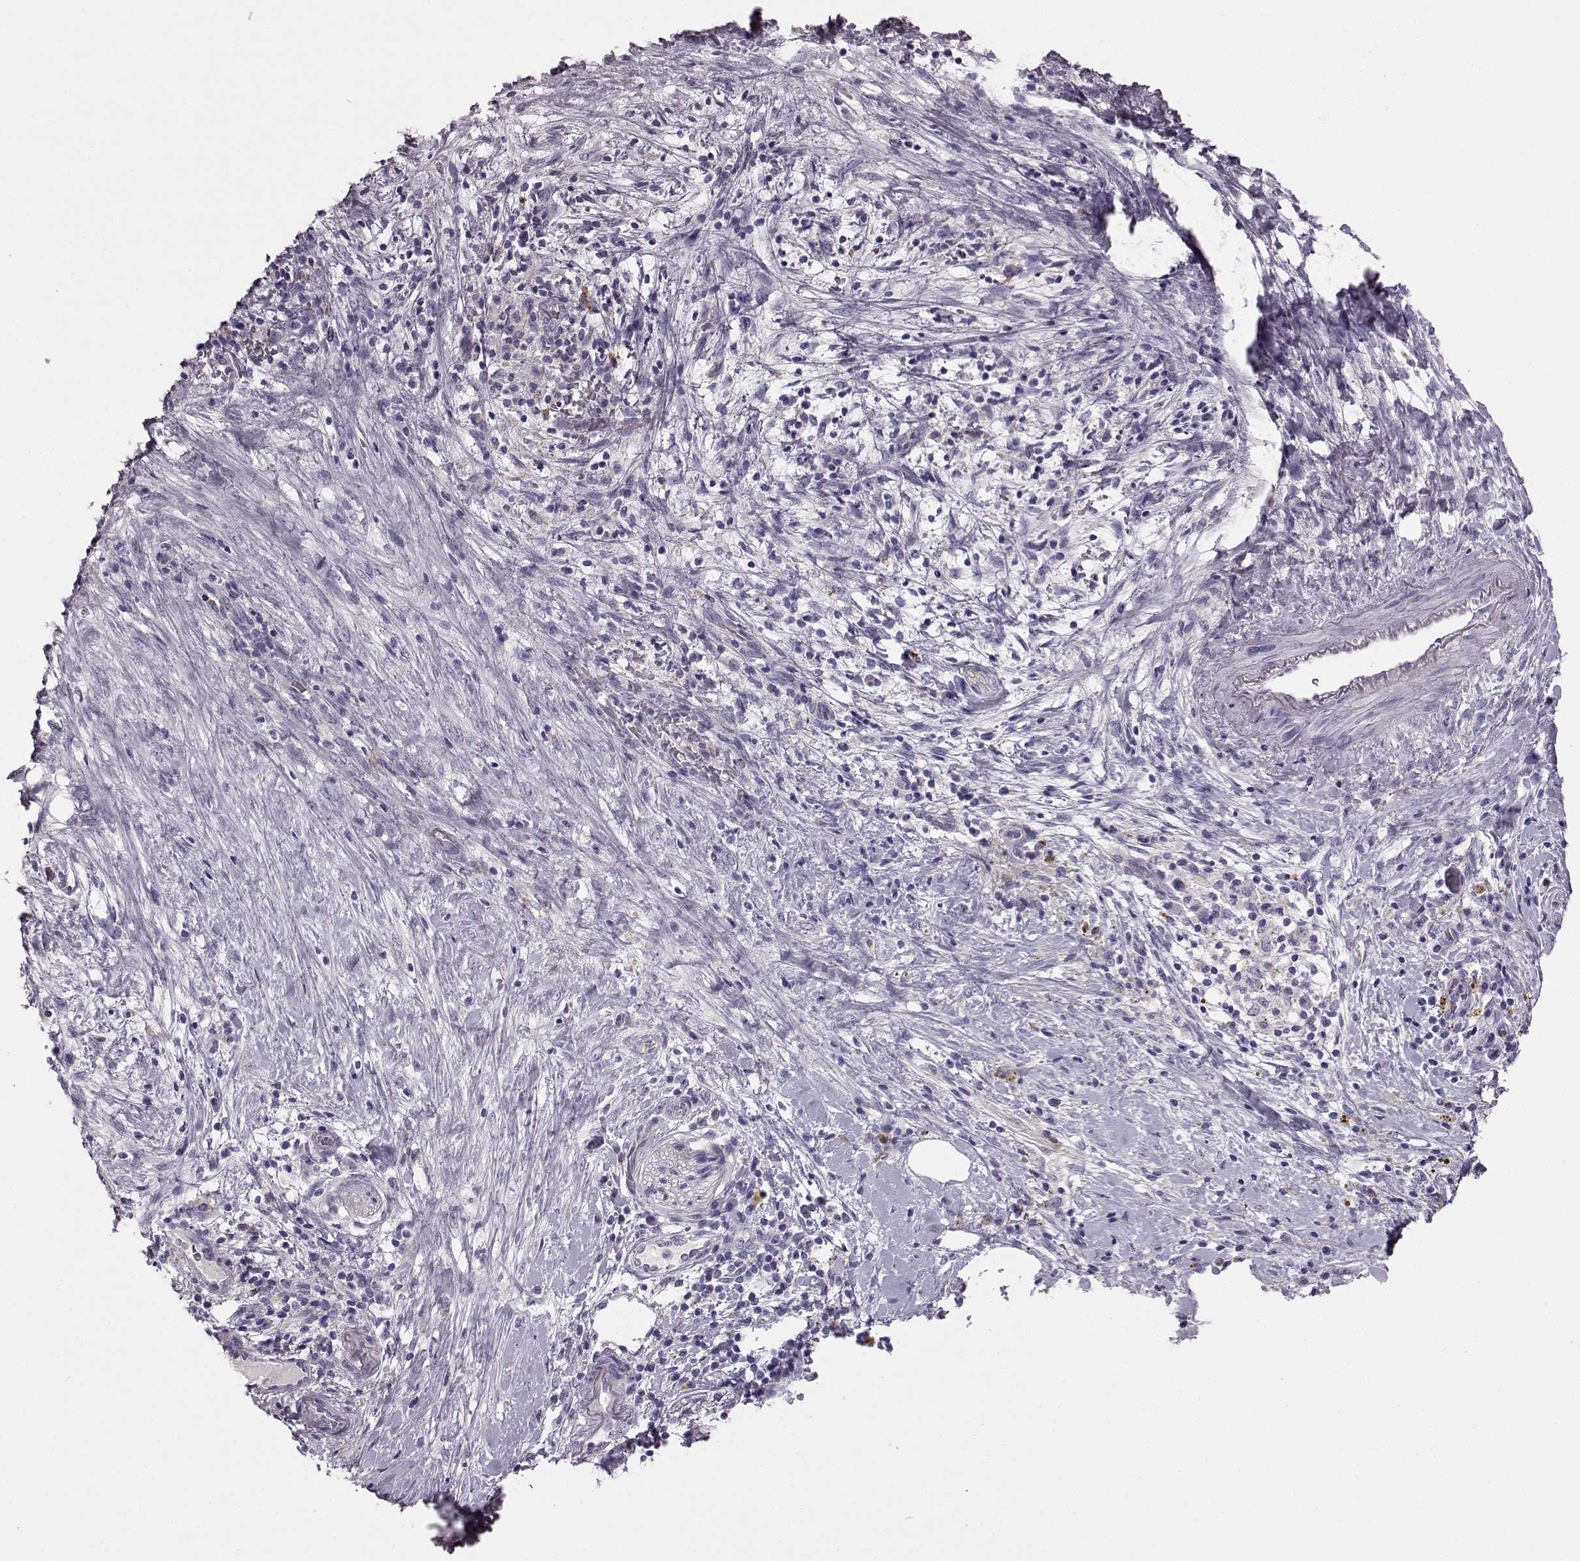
{"staining": {"intensity": "negative", "quantity": "none", "location": "none"}, "tissue": "pancreatic cancer", "cell_type": "Tumor cells", "image_type": "cancer", "snomed": [{"axis": "morphology", "description": "Adenocarcinoma, NOS"}, {"axis": "topography", "description": "Pancreas"}], "caption": "Tumor cells are negative for brown protein staining in pancreatic adenocarcinoma.", "gene": "SNTG1", "patient": {"sex": "male", "age": 44}}